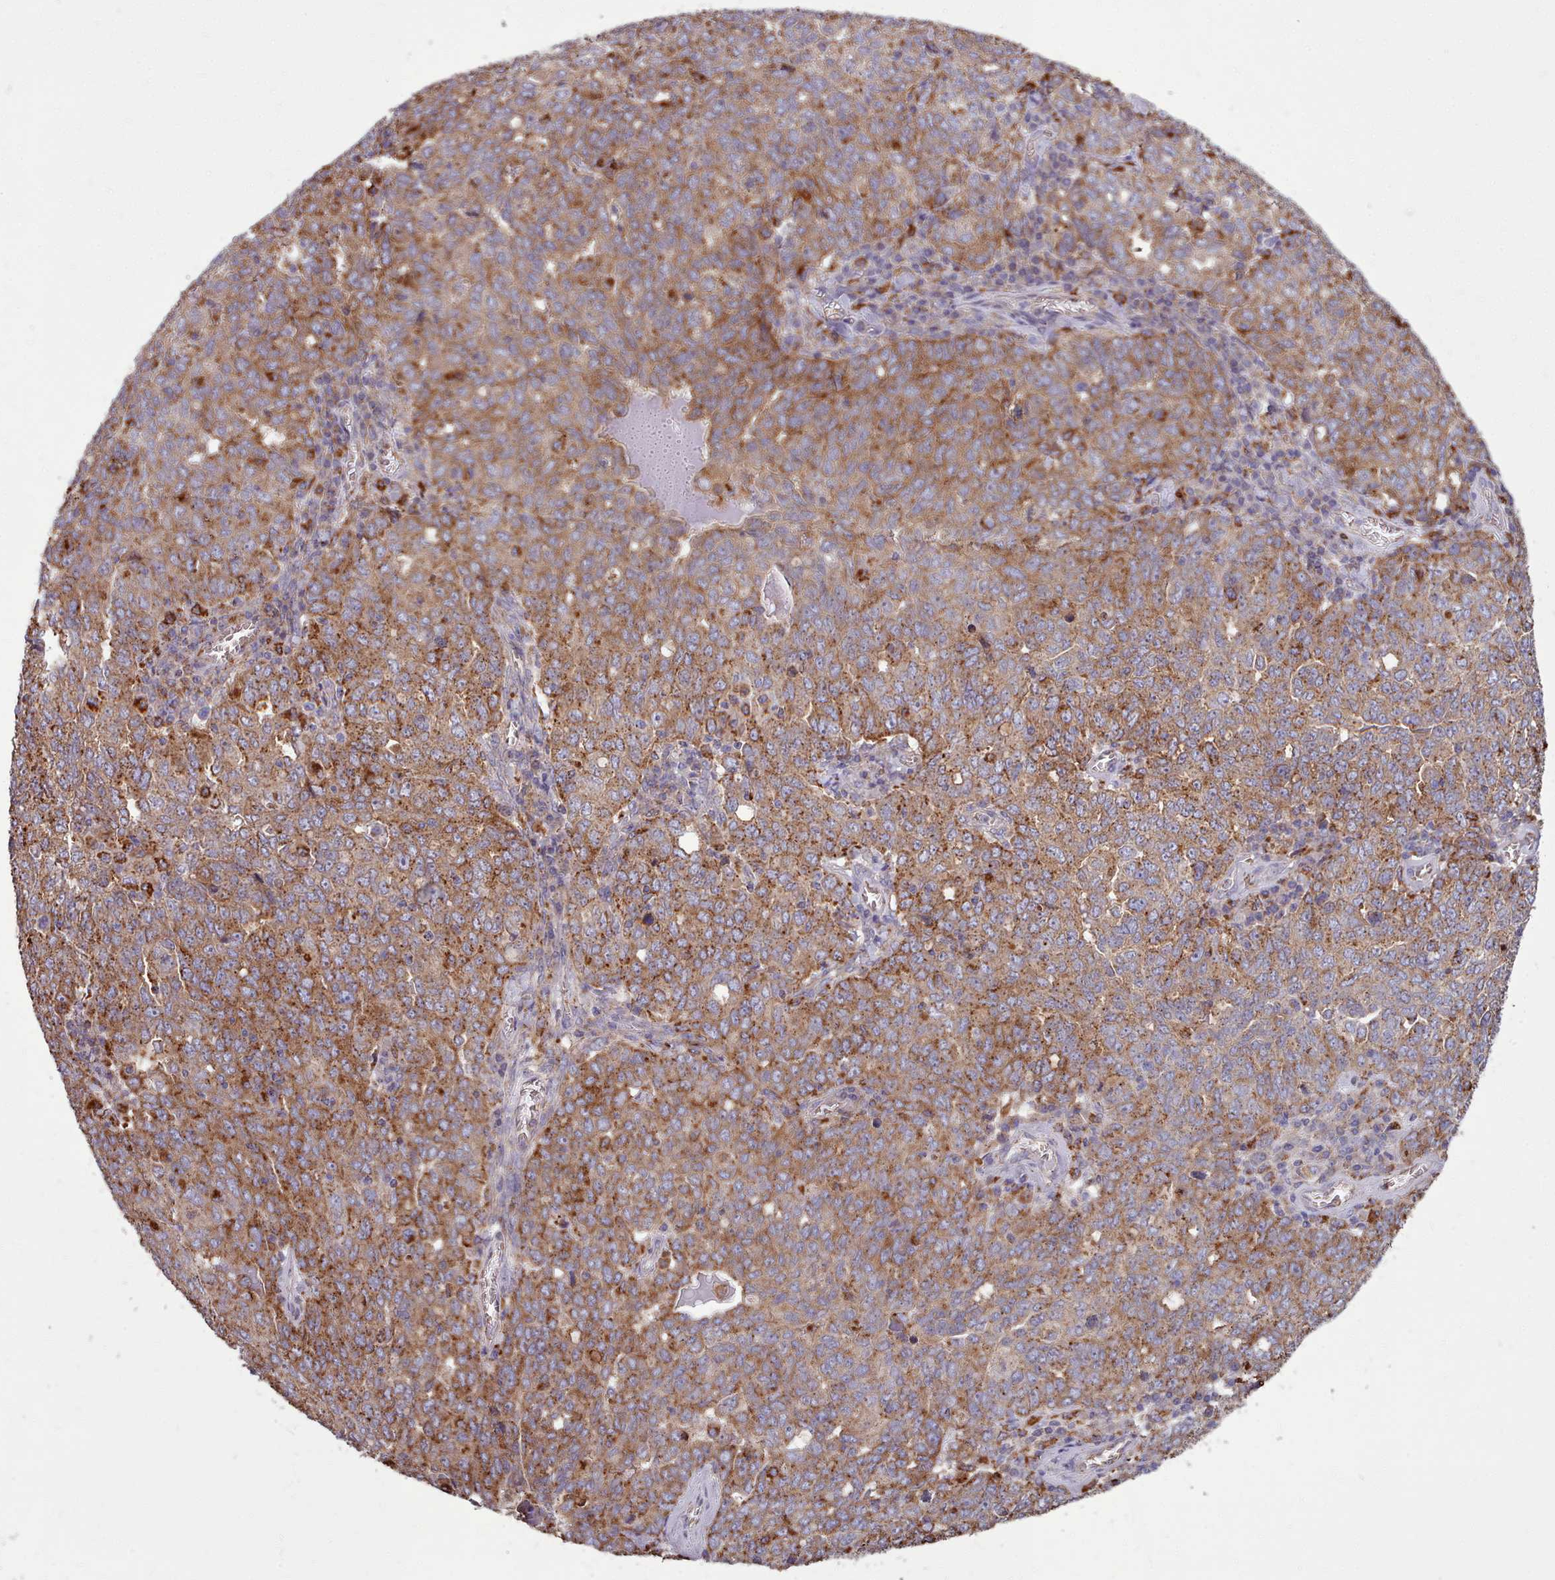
{"staining": {"intensity": "moderate", "quantity": ">75%", "location": "cytoplasmic/membranous"}, "tissue": "ovarian cancer", "cell_type": "Tumor cells", "image_type": "cancer", "snomed": [{"axis": "morphology", "description": "Carcinoma, endometroid"}, {"axis": "topography", "description": "Ovary"}], "caption": "This is an image of IHC staining of ovarian endometroid carcinoma, which shows moderate positivity in the cytoplasmic/membranous of tumor cells.", "gene": "PACSIN3", "patient": {"sex": "female", "age": 62}}